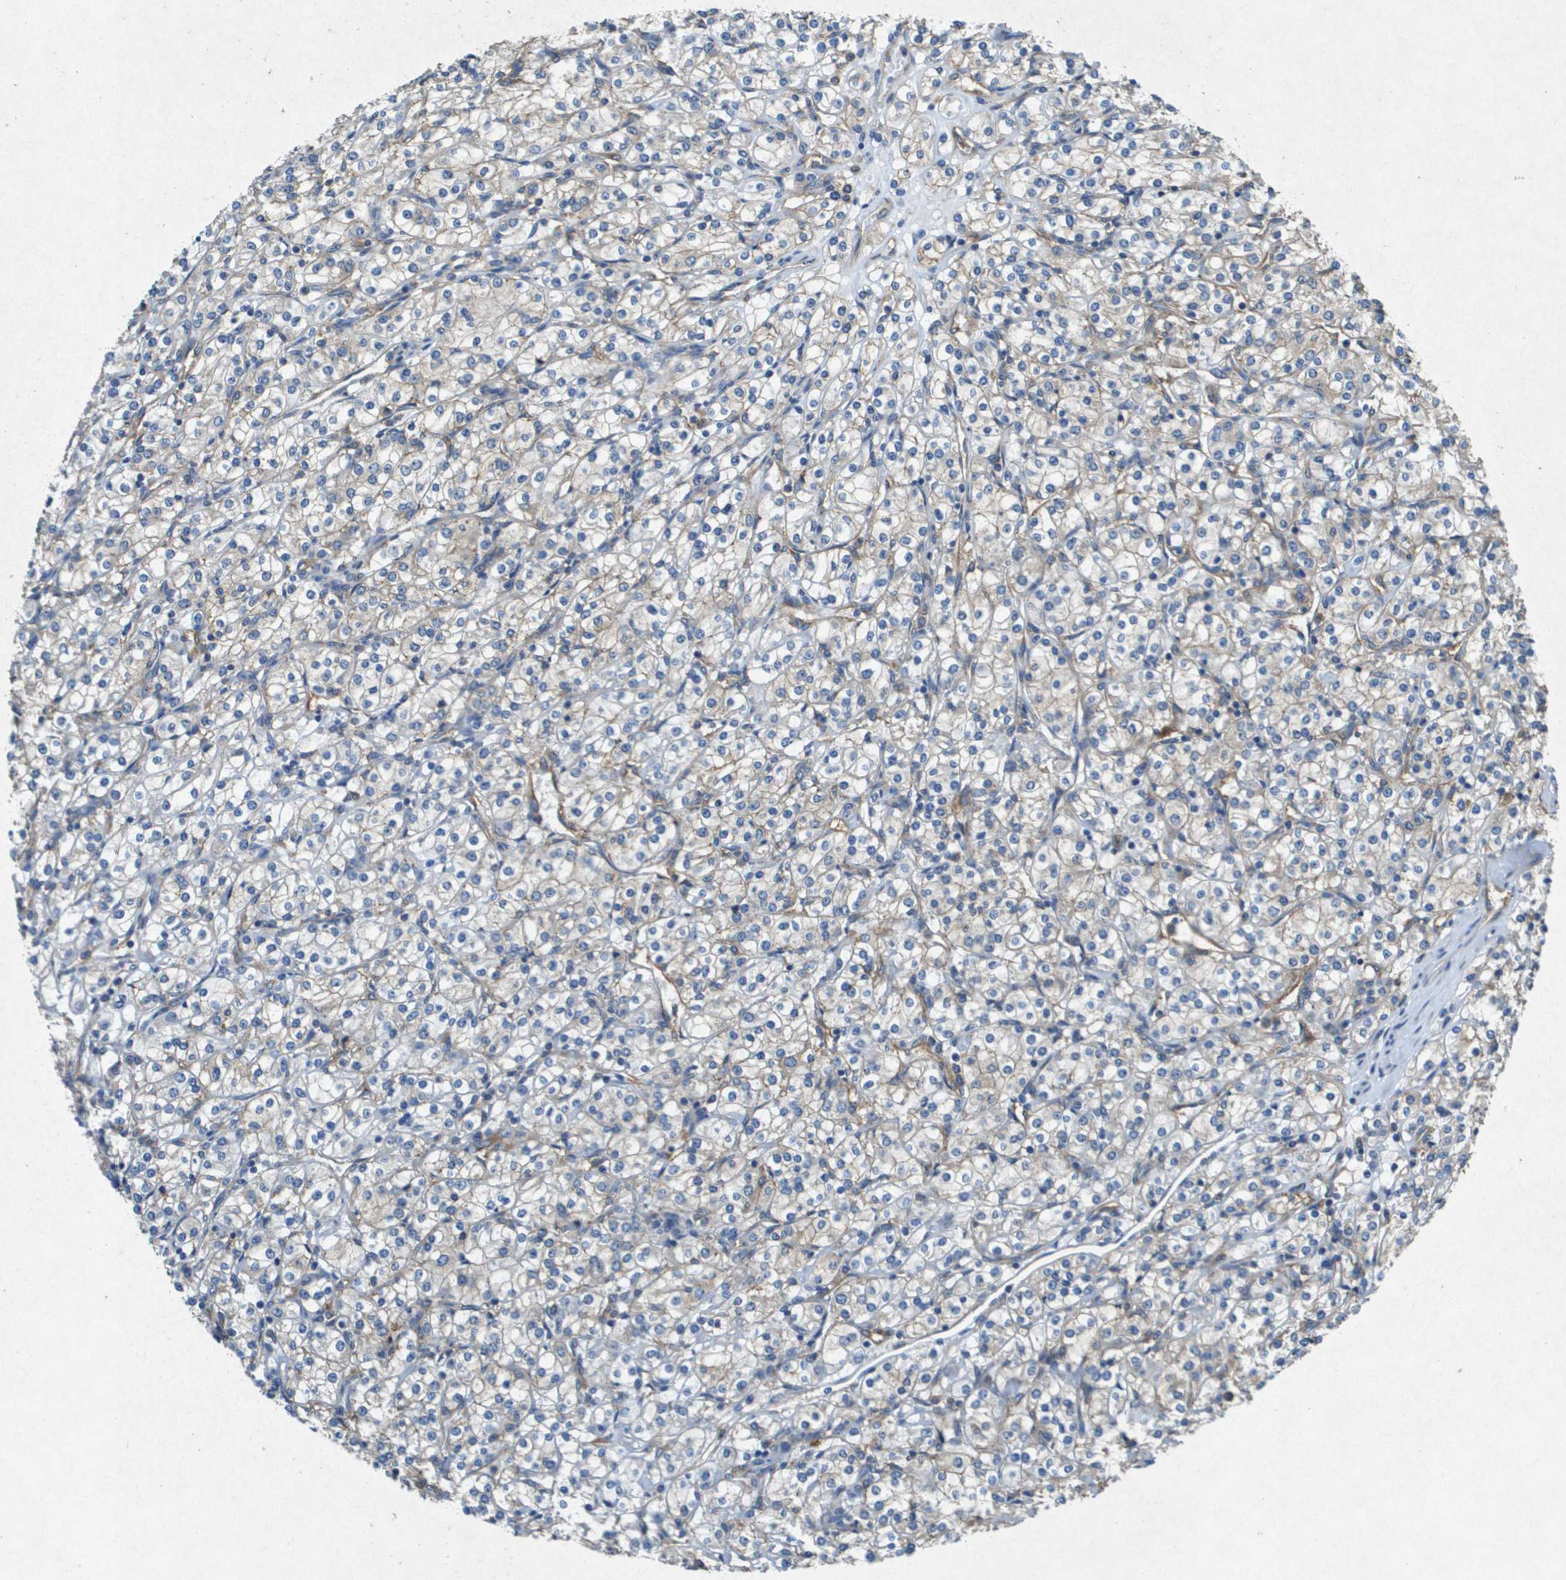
{"staining": {"intensity": "weak", "quantity": "25%-75%", "location": "cytoplasmic/membranous"}, "tissue": "renal cancer", "cell_type": "Tumor cells", "image_type": "cancer", "snomed": [{"axis": "morphology", "description": "Adenocarcinoma, NOS"}, {"axis": "topography", "description": "Kidney"}], "caption": "Adenocarcinoma (renal) was stained to show a protein in brown. There is low levels of weak cytoplasmic/membranous staining in approximately 25%-75% of tumor cells.", "gene": "PTPRT", "patient": {"sex": "male", "age": 77}}